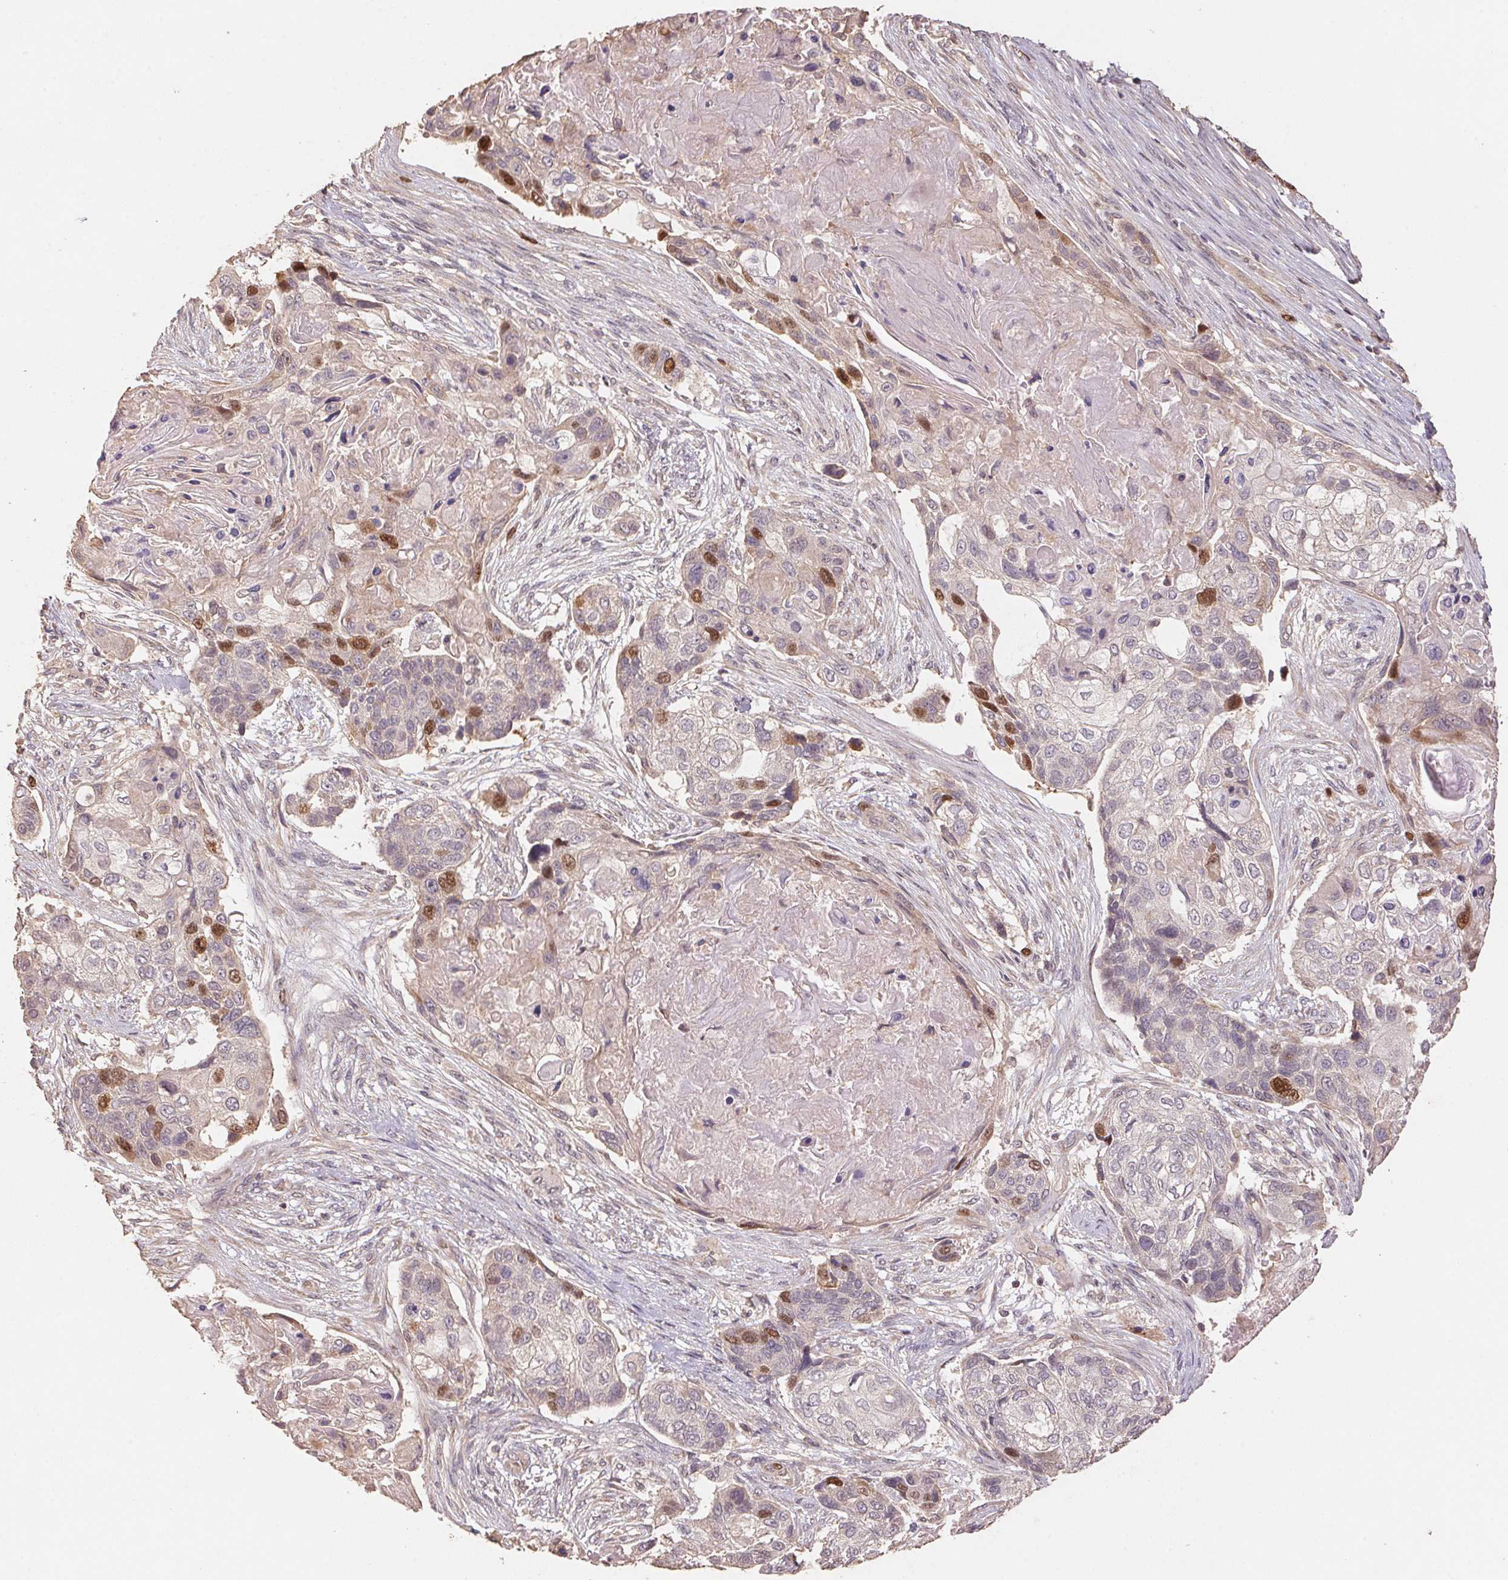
{"staining": {"intensity": "moderate", "quantity": "<25%", "location": "nuclear"}, "tissue": "lung cancer", "cell_type": "Tumor cells", "image_type": "cancer", "snomed": [{"axis": "morphology", "description": "Squamous cell carcinoma, NOS"}, {"axis": "topography", "description": "Lung"}], "caption": "Immunohistochemistry of human lung squamous cell carcinoma demonstrates low levels of moderate nuclear positivity in approximately <25% of tumor cells. The staining was performed using DAB (3,3'-diaminobenzidine) to visualize the protein expression in brown, while the nuclei were stained in blue with hematoxylin (Magnification: 20x).", "gene": "CENPF", "patient": {"sex": "male", "age": 69}}